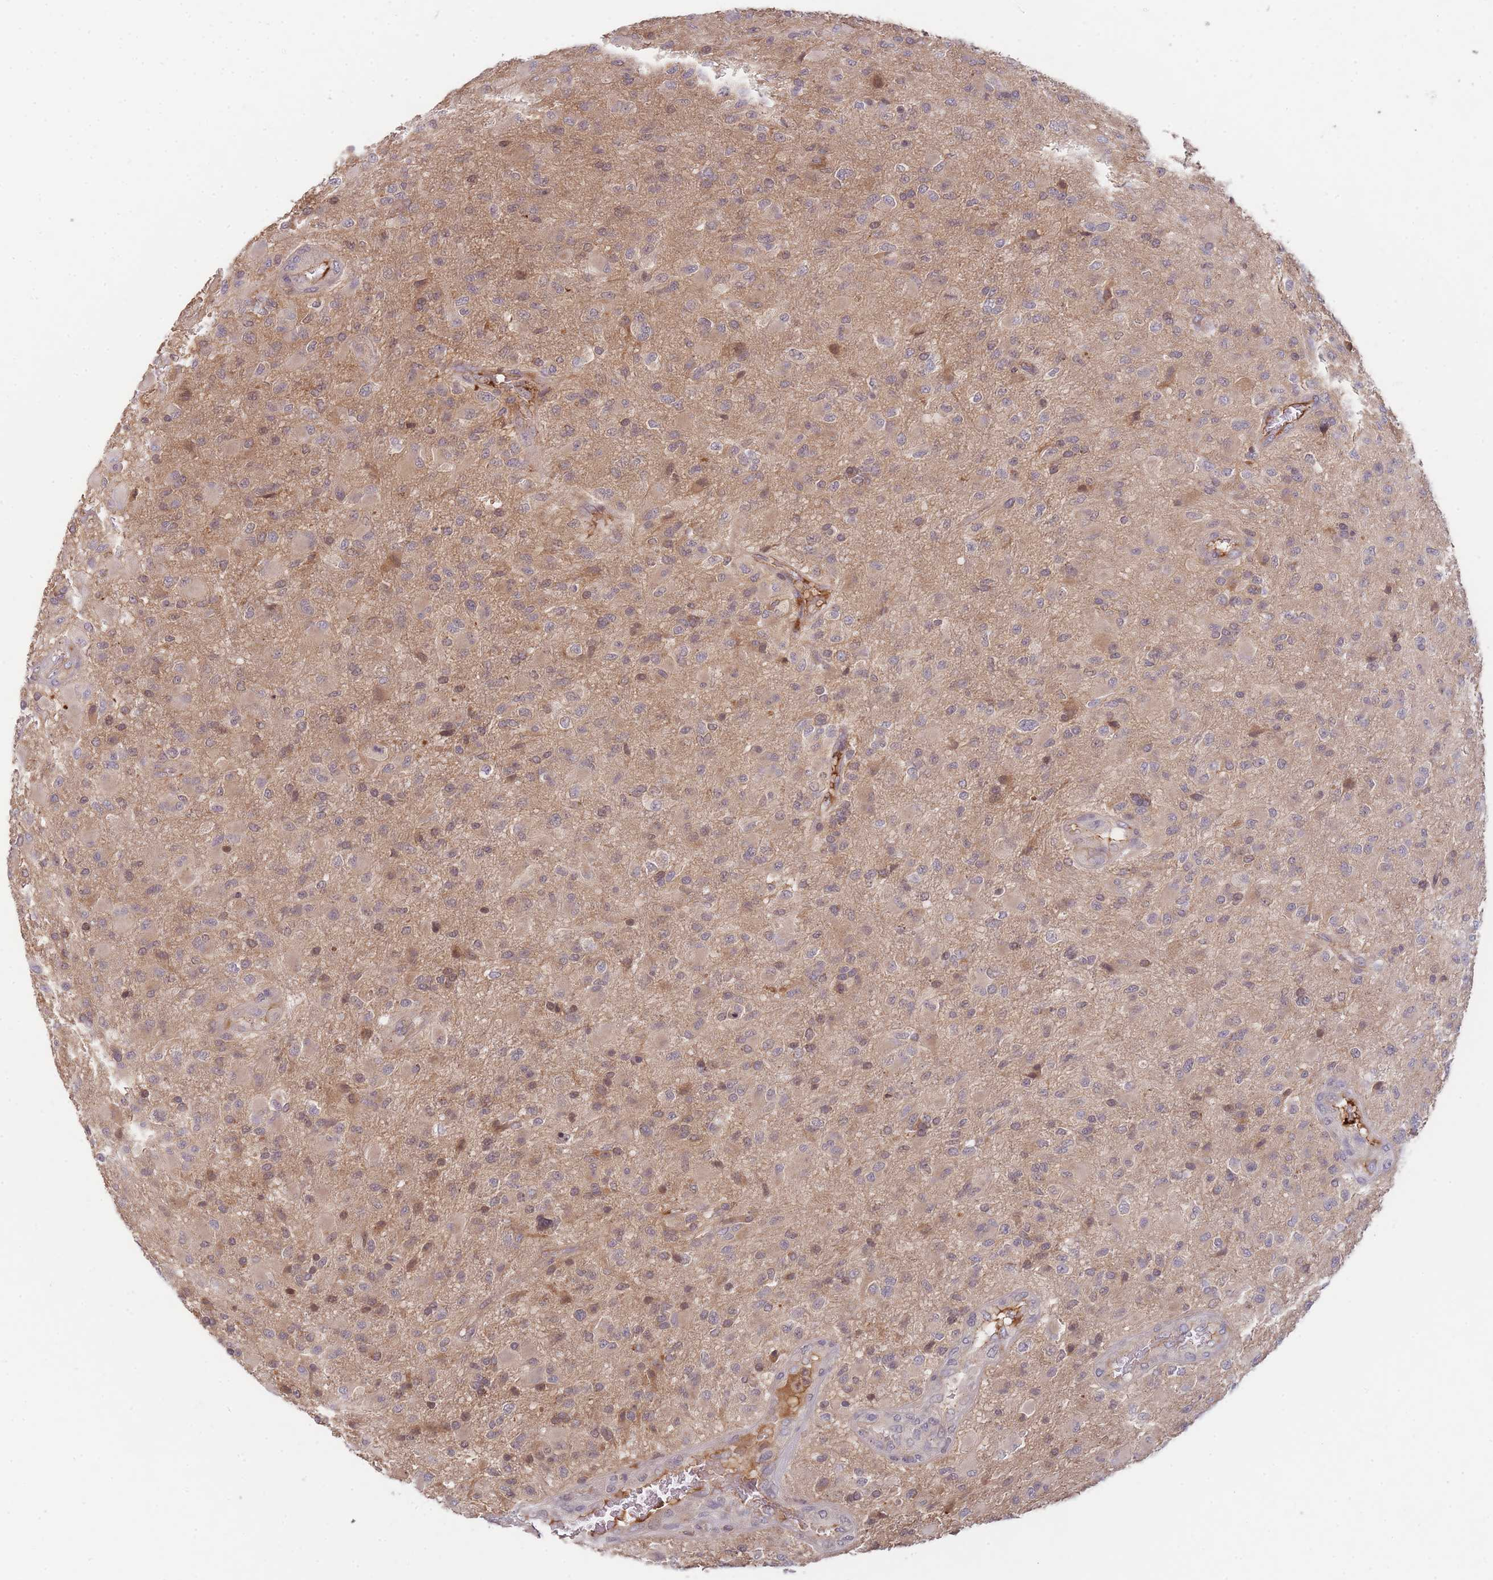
{"staining": {"intensity": "weak", "quantity": "25%-75%", "location": "cytoplasmic/membranous"}, "tissue": "glioma", "cell_type": "Tumor cells", "image_type": "cancer", "snomed": [{"axis": "morphology", "description": "Glioma, malignant, Low grade"}, {"axis": "topography", "description": "Brain"}], "caption": "An image of human glioma stained for a protein displays weak cytoplasmic/membranous brown staining in tumor cells. (DAB IHC with brightfield microscopy, high magnification).", "gene": "RALGDS", "patient": {"sex": "male", "age": 65}}